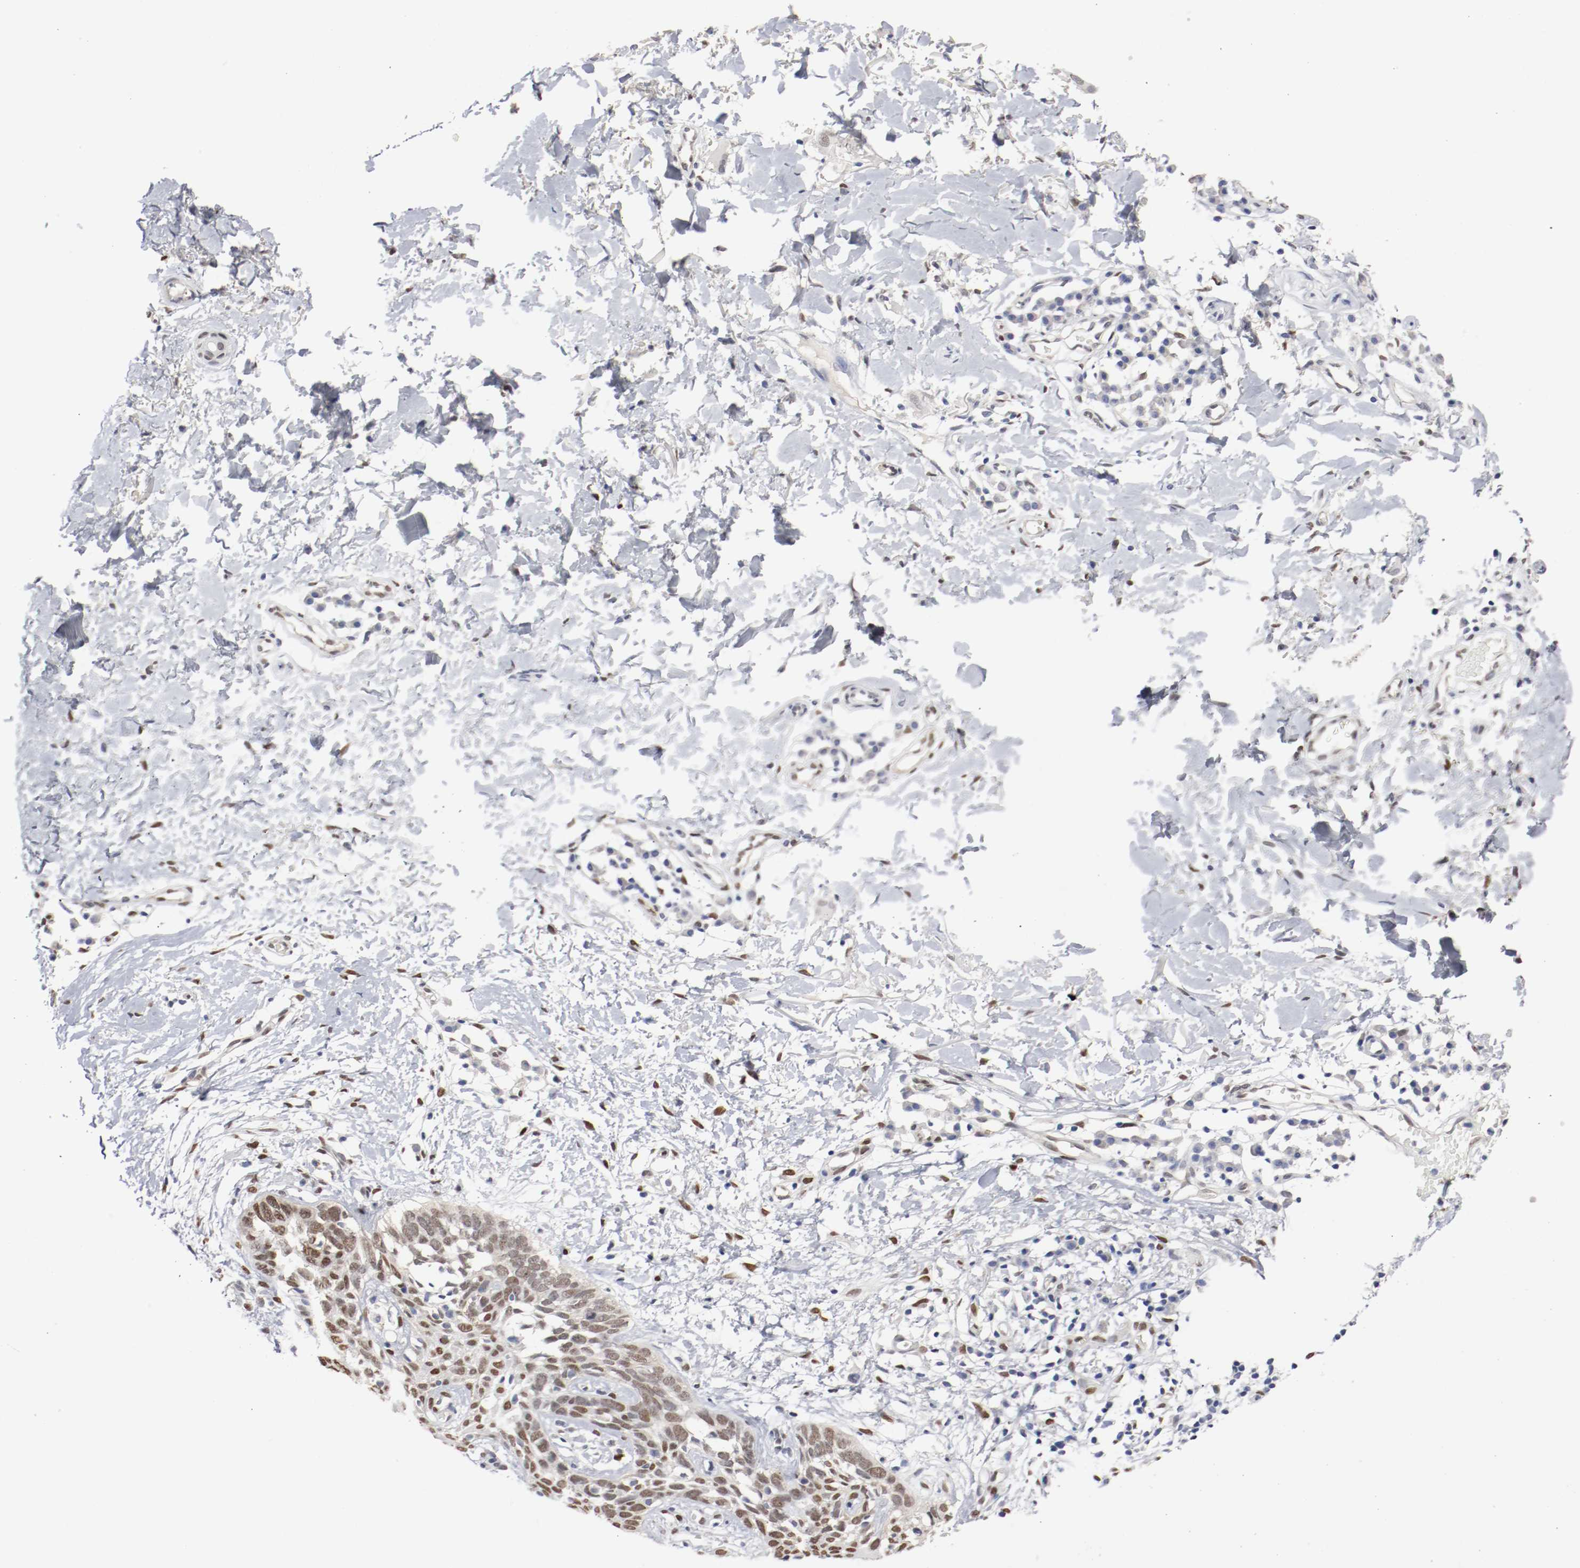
{"staining": {"intensity": "moderate", "quantity": ">75%", "location": "nuclear"}, "tissue": "skin cancer", "cell_type": "Tumor cells", "image_type": "cancer", "snomed": [{"axis": "morphology", "description": "Normal tissue, NOS"}, {"axis": "morphology", "description": "Basal cell carcinoma"}, {"axis": "topography", "description": "Skin"}], "caption": "About >75% of tumor cells in human skin cancer exhibit moderate nuclear protein staining as visualized by brown immunohistochemical staining.", "gene": "FOSL2", "patient": {"sex": "male", "age": 77}}